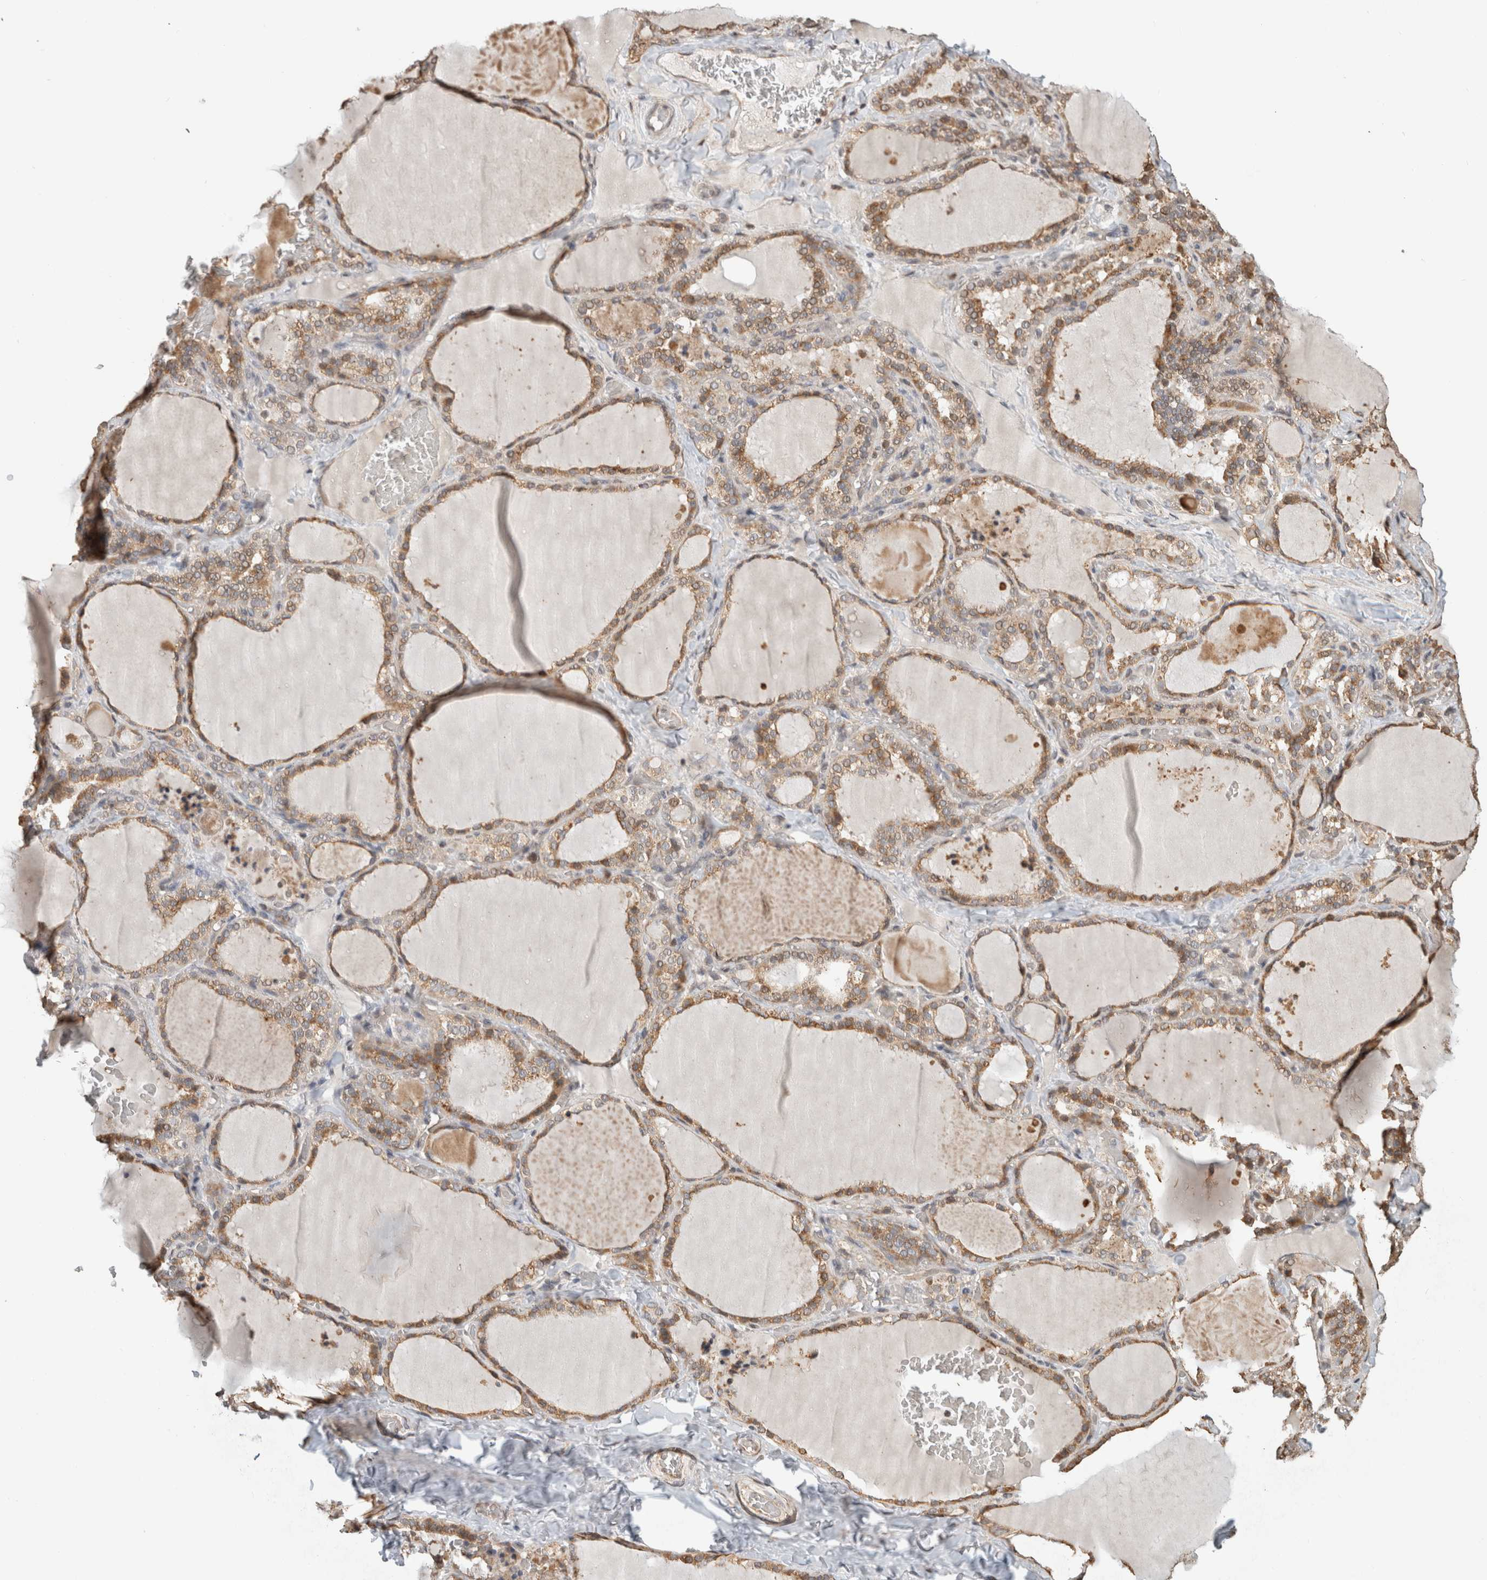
{"staining": {"intensity": "moderate", "quantity": ">75%", "location": "cytoplasmic/membranous"}, "tissue": "thyroid gland", "cell_type": "Glandular cells", "image_type": "normal", "snomed": [{"axis": "morphology", "description": "Normal tissue, NOS"}, {"axis": "topography", "description": "Thyroid gland"}], "caption": "An immunohistochemistry photomicrograph of benign tissue is shown. Protein staining in brown labels moderate cytoplasmic/membranous positivity in thyroid gland within glandular cells.", "gene": "GINS4", "patient": {"sex": "female", "age": 22}}